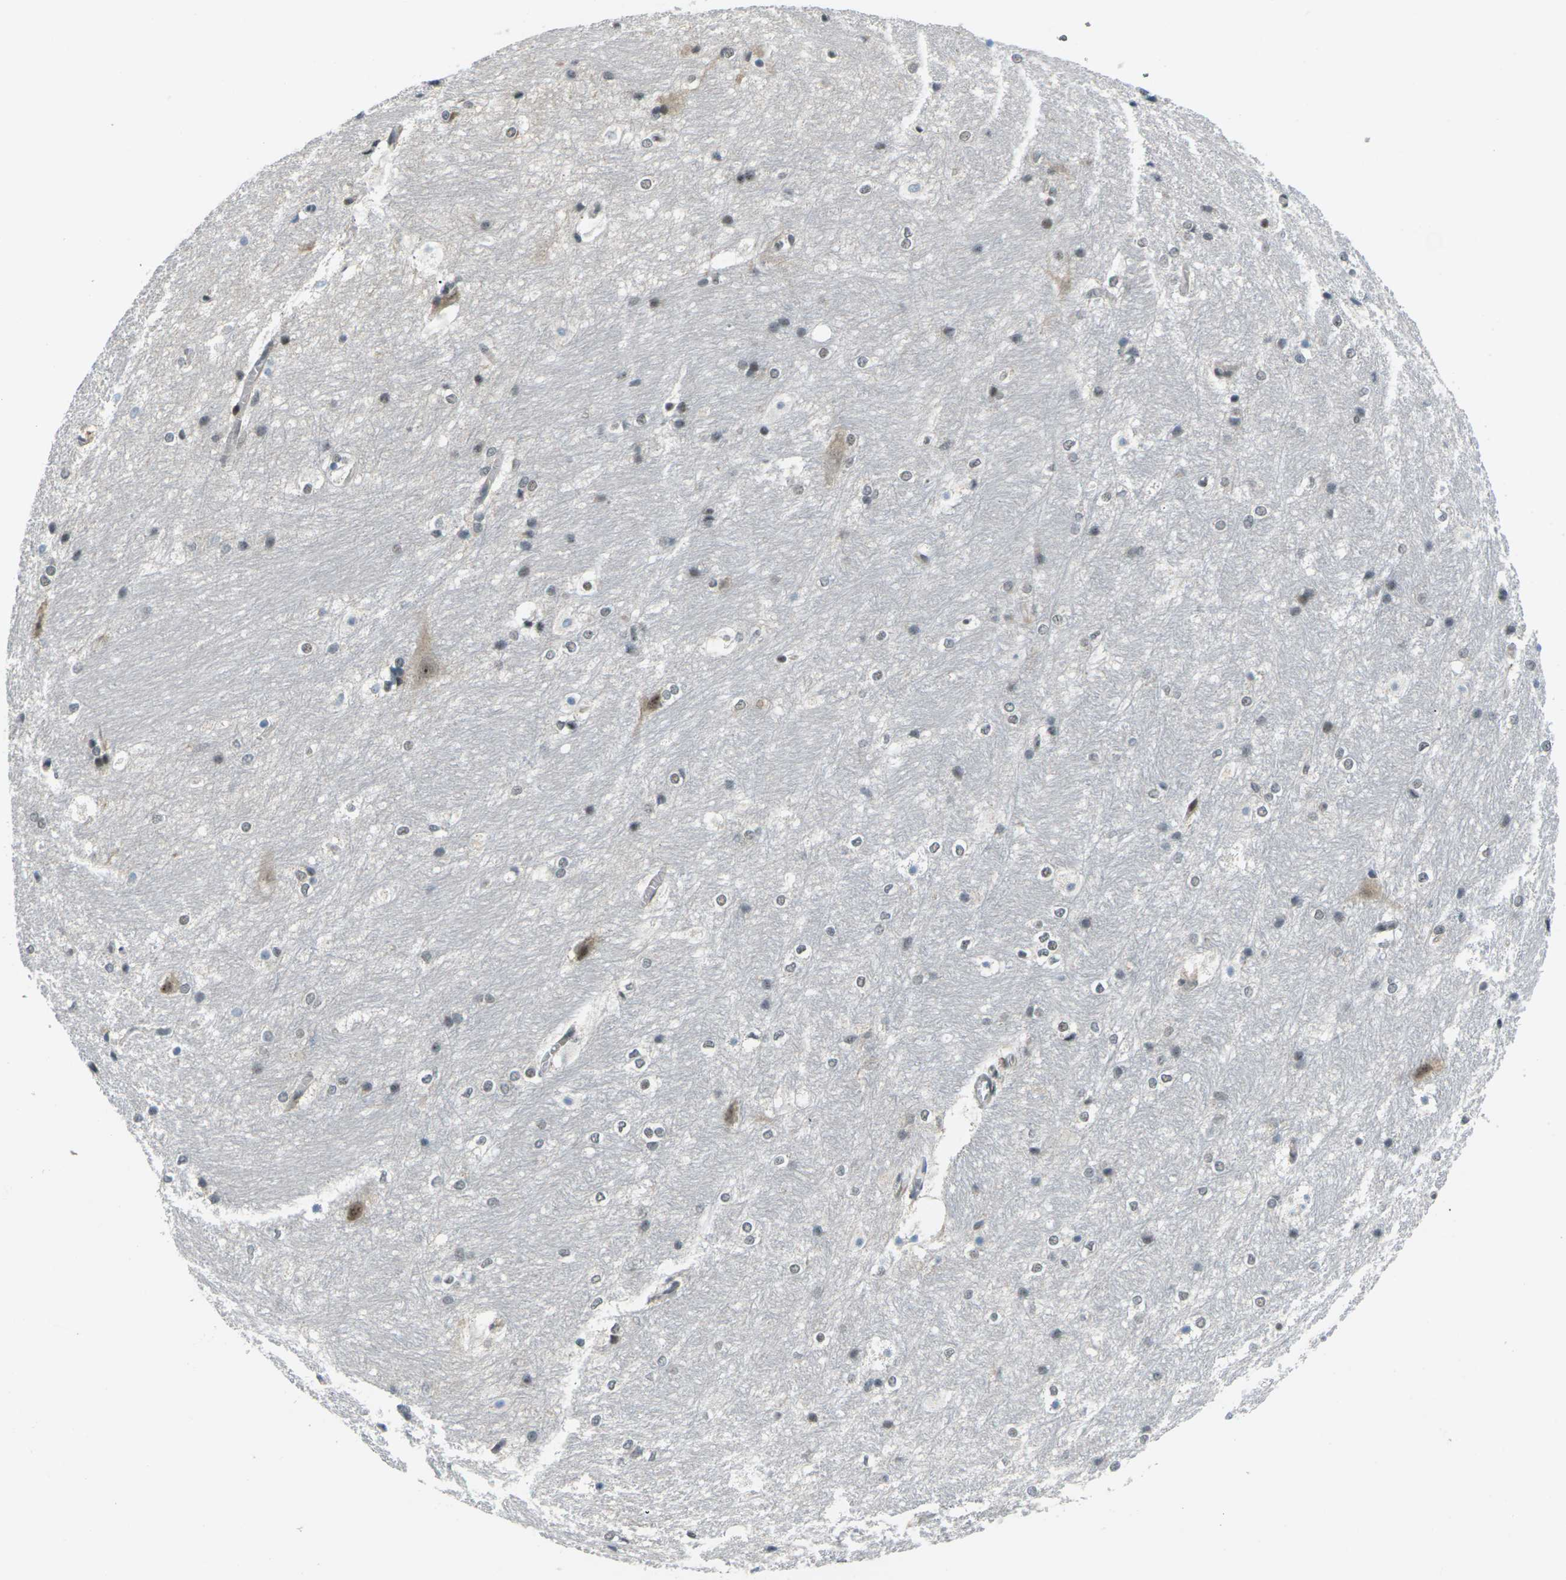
{"staining": {"intensity": "moderate", "quantity": "25%-75%", "location": "nuclear"}, "tissue": "hippocampus", "cell_type": "Glial cells", "image_type": "normal", "snomed": [{"axis": "morphology", "description": "Normal tissue, NOS"}, {"axis": "topography", "description": "Hippocampus"}], "caption": "A micrograph of human hippocampus stained for a protein displays moderate nuclear brown staining in glial cells. (DAB IHC, brown staining for protein, blue staining for nuclei).", "gene": "UBE2S", "patient": {"sex": "female", "age": 19}}